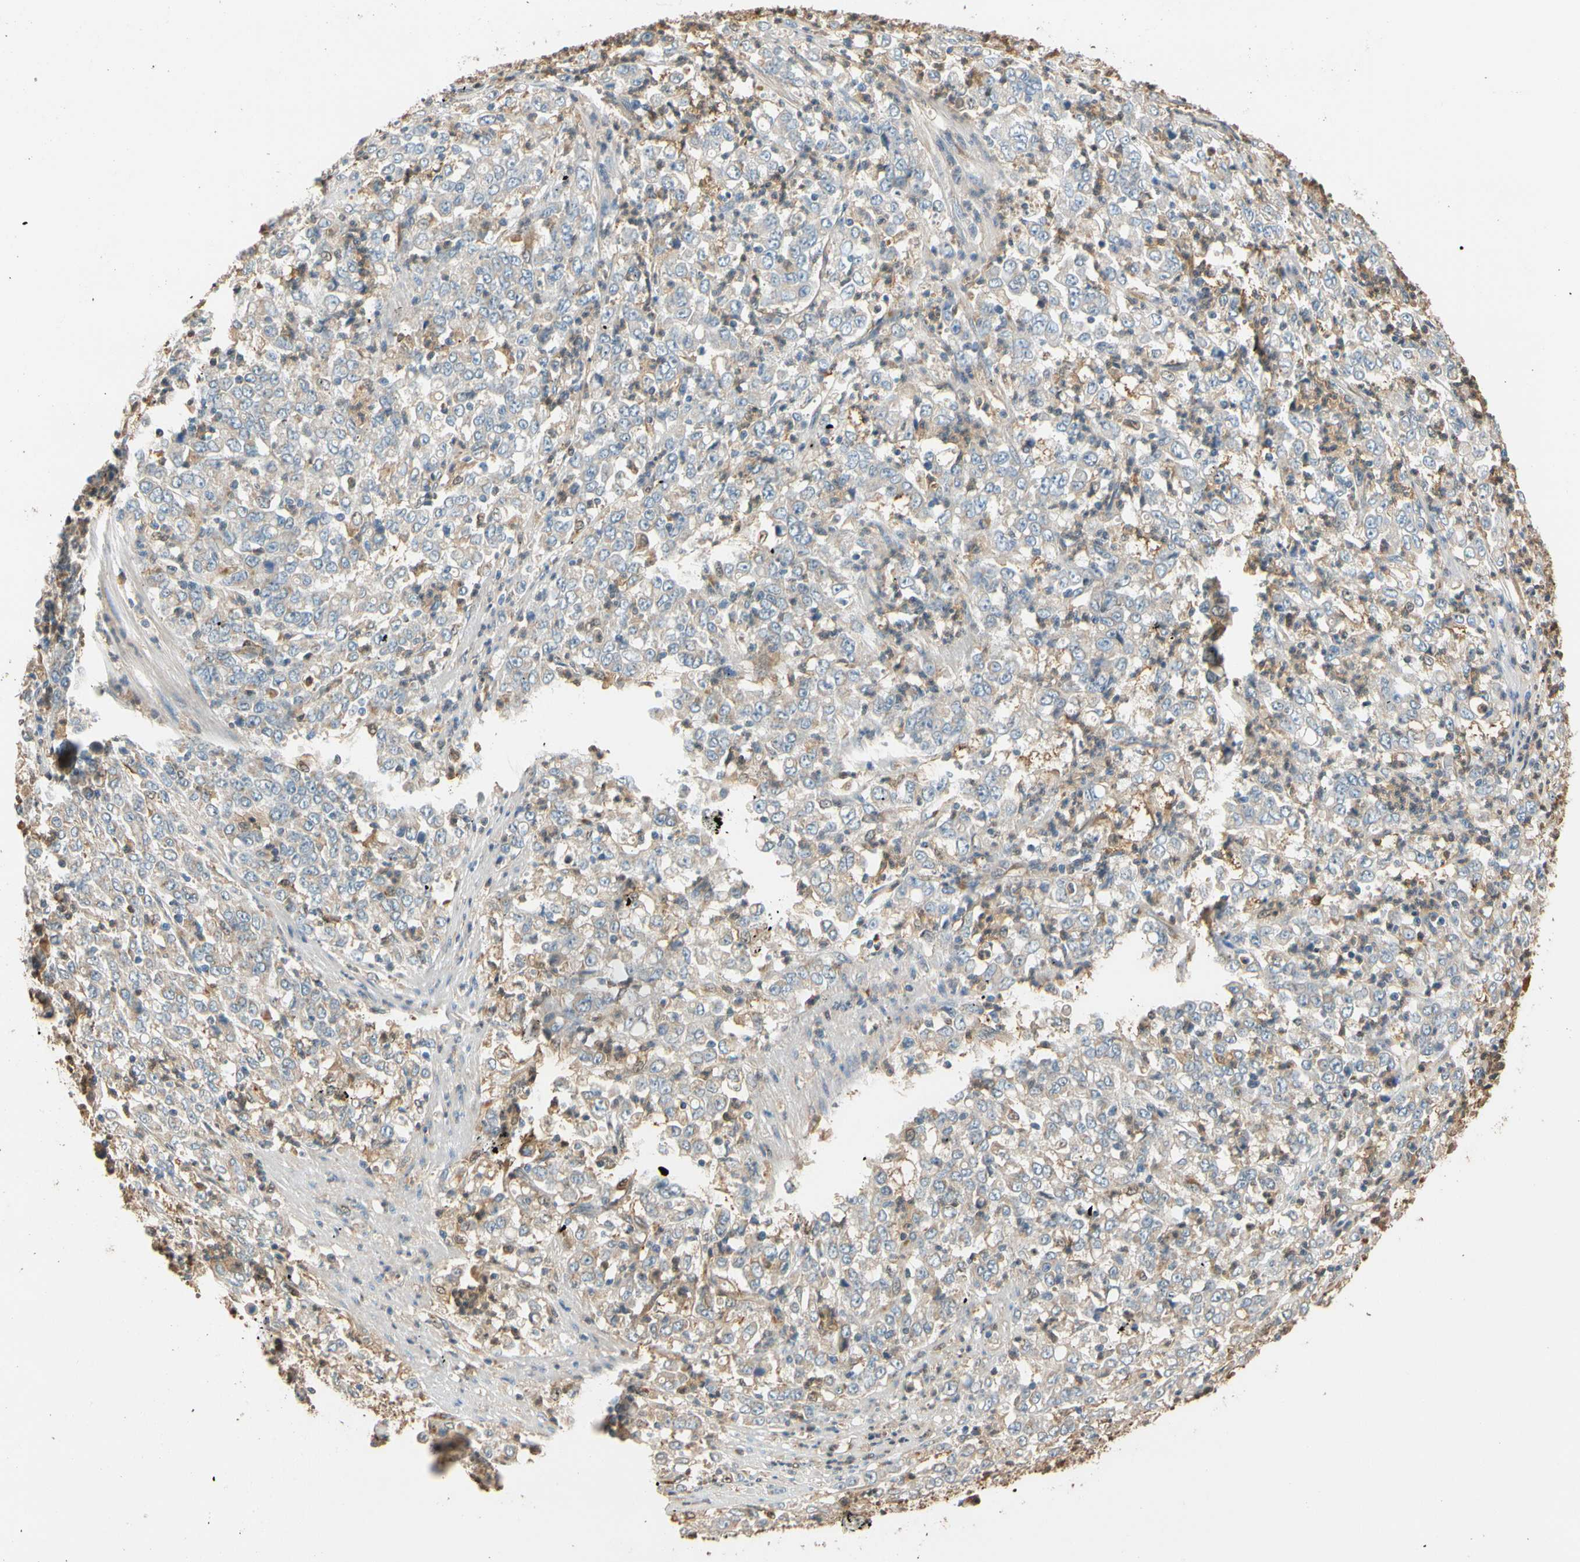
{"staining": {"intensity": "negative", "quantity": "none", "location": "none"}, "tissue": "stomach cancer", "cell_type": "Tumor cells", "image_type": "cancer", "snomed": [{"axis": "morphology", "description": "Adenocarcinoma, NOS"}, {"axis": "topography", "description": "Stomach, lower"}], "caption": "The immunohistochemistry image has no significant expression in tumor cells of adenocarcinoma (stomach) tissue.", "gene": "GPSM2", "patient": {"sex": "female", "age": 71}}